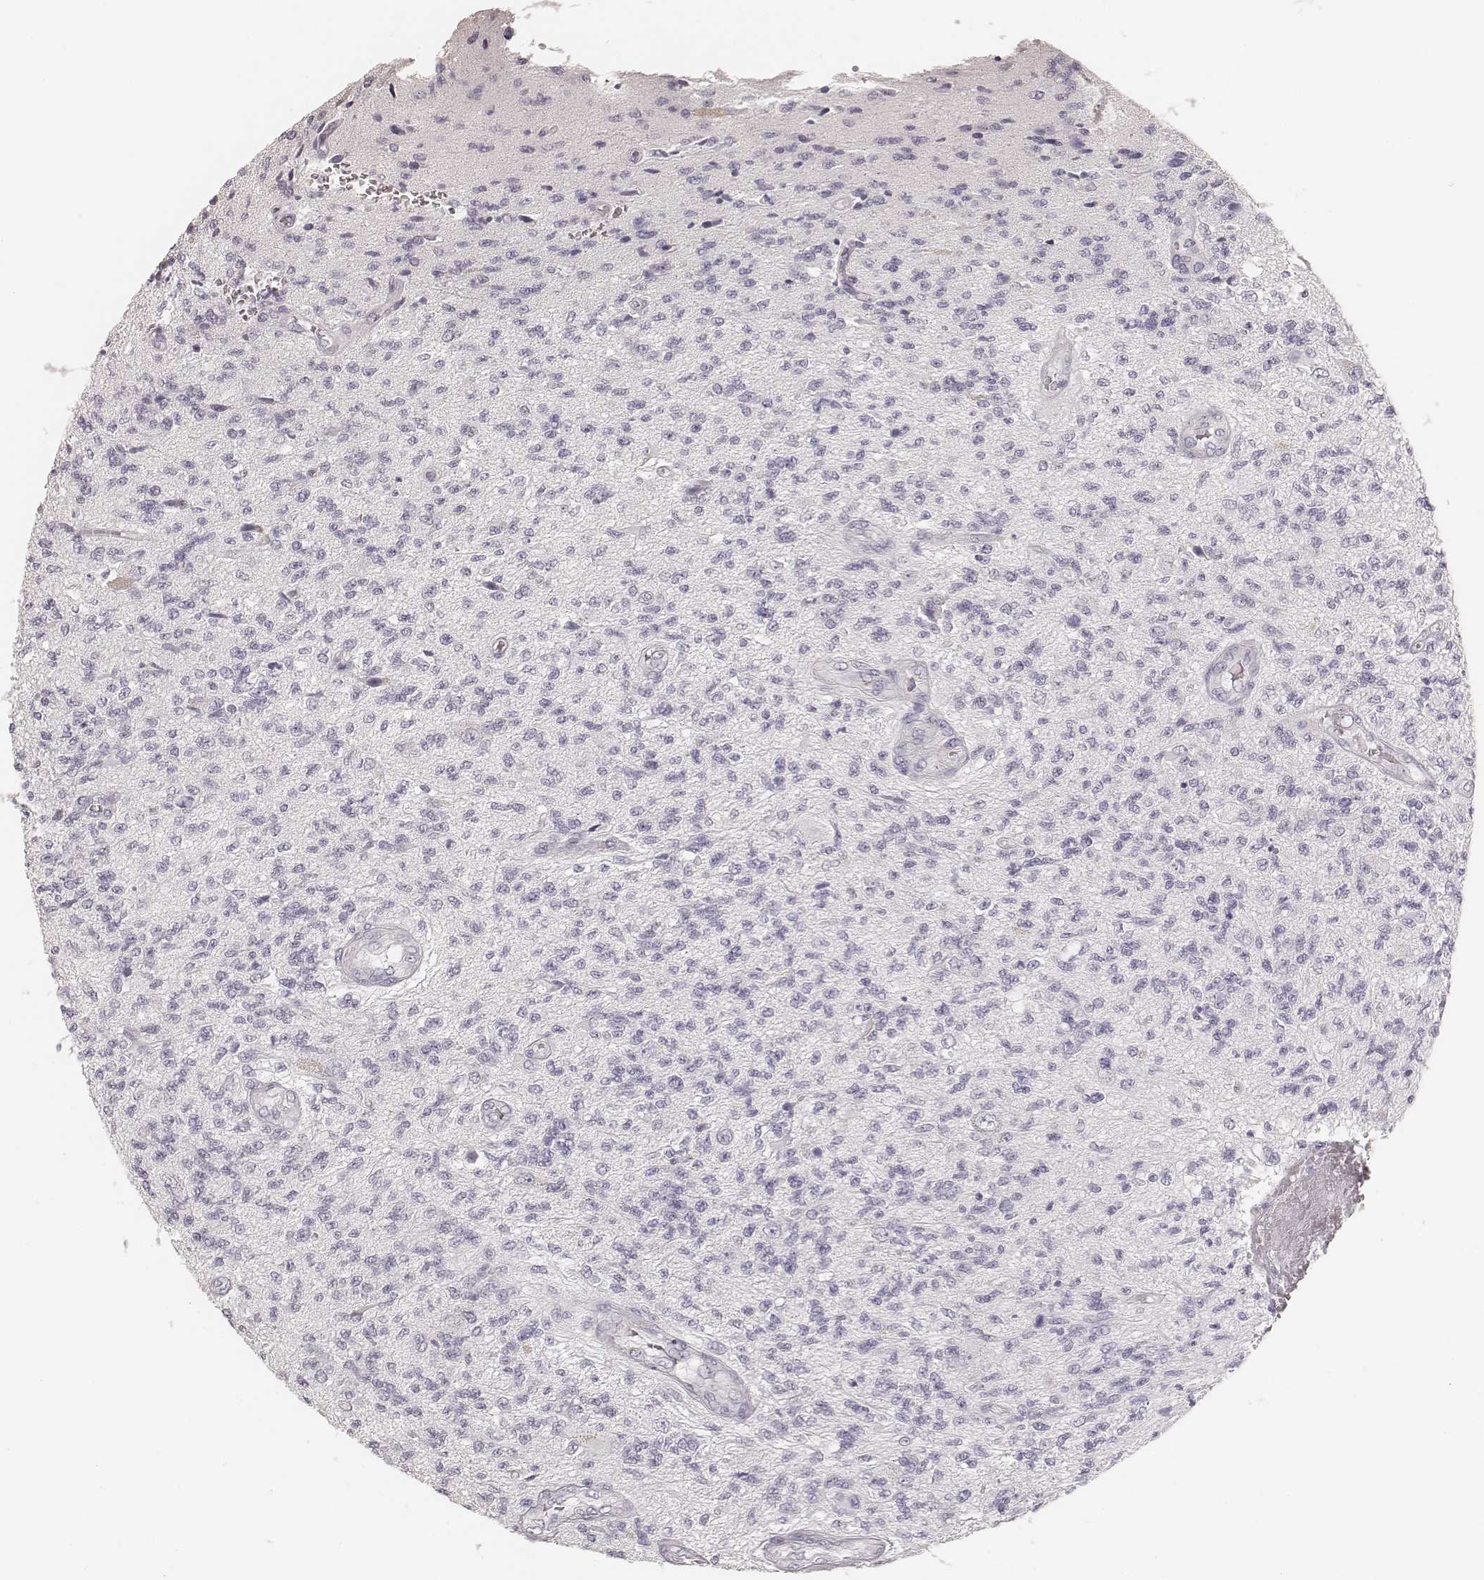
{"staining": {"intensity": "negative", "quantity": "none", "location": "none"}, "tissue": "glioma", "cell_type": "Tumor cells", "image_type": "cancer", "snomed": [{"axis": "morphology", "description": "Glioma, malignant, High grade"}, {"axis": "topography", "description": "Brain"}], "caption": "This is an immunohistochemistry (IHC) photomicrograph of glioma. There is no expression in tumor cells.", "gene": "HNF4G", "patient": {"sex": "male", "age": 56}}